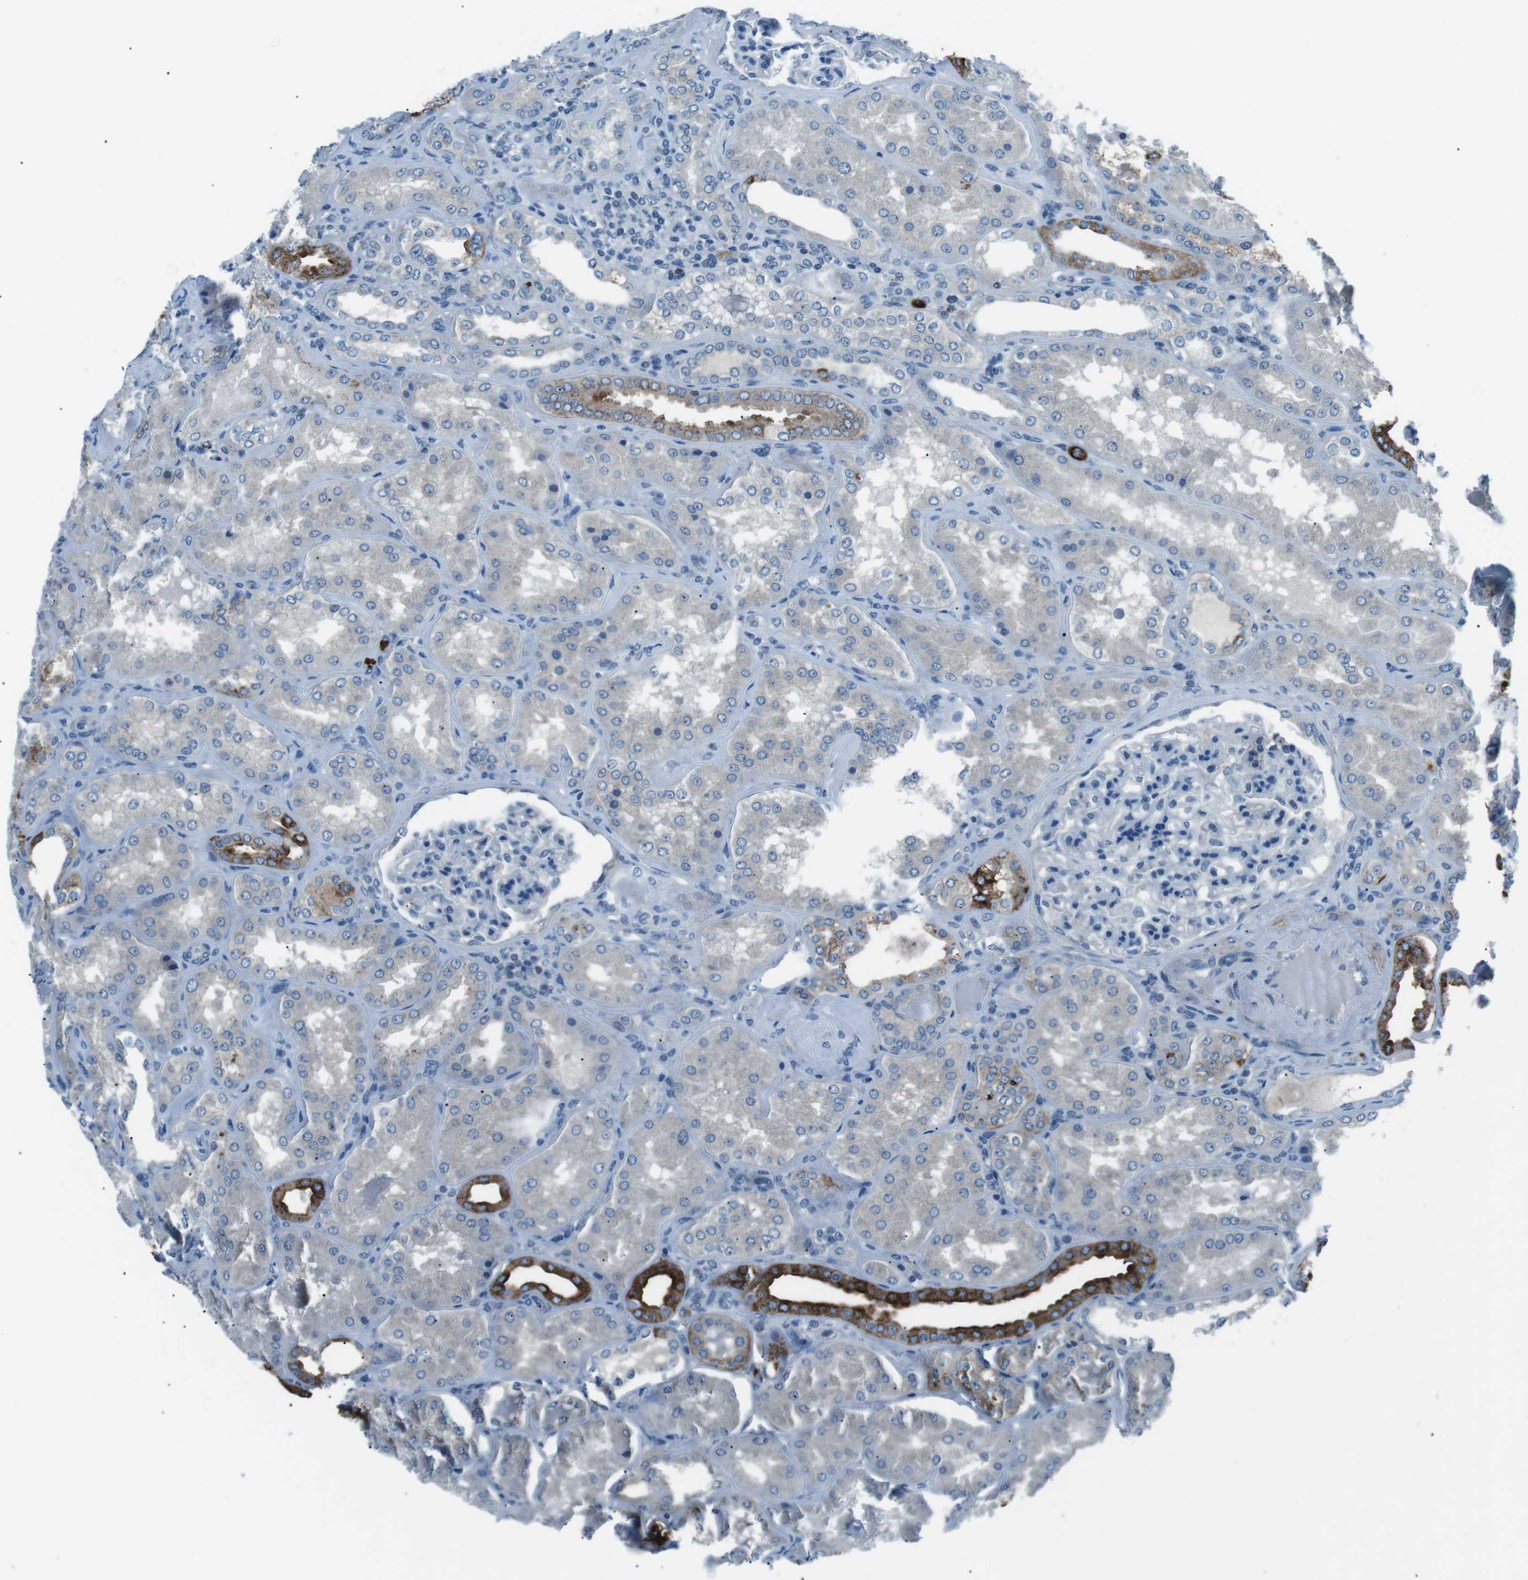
{"staining": {"intensity": "negative", "quantity": "none", "location": "none"}, "tissue": "kidney", "cell_type": "Cells in glomeruli", "image_type": "normal", "snomed": [{"axis": "morphology", "description": "Normal tissue, NOS"}, {"axis": "topography", "description": "Kidney"}], "caption": "This is an IHC image of normal human kidney. There is no expression in cells in glomeruli.", "gene": "ST6GAL1", "patient": {"sex": "female", "age": 56}}